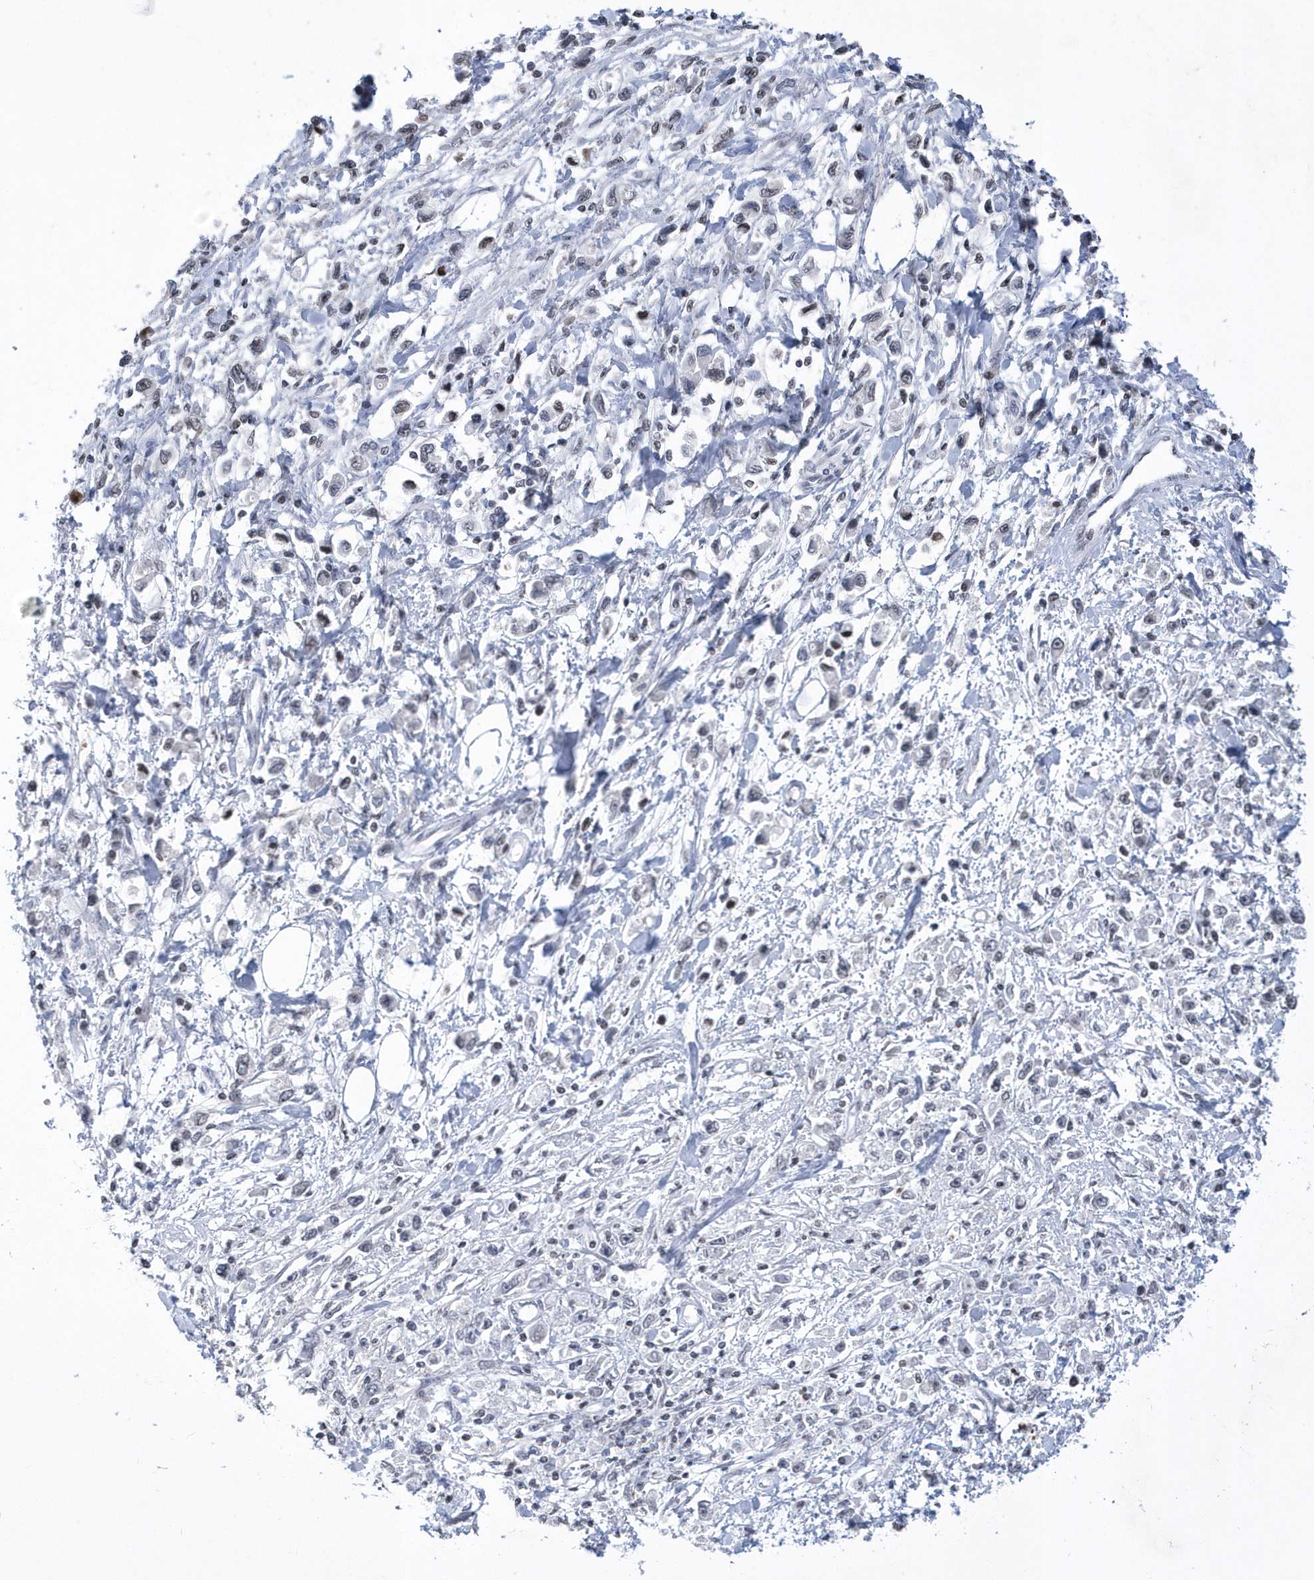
{"staining": {"intensity": "negative", "quantity": "none", "location": "none"}, "tissue": "stomach cancer", "cell_type": "Tumor cells", "image_type": "cancer", "snomed": [{"axis": "morphology", "description": "Adenocarcinoma, NOS"}, {"axis": "topography", "description": "Stomach"}], "caption": "A histopathology image of human adenocarcinoma (stomach) is negative for staining in tumor cells.", "gene": "VWA5B2", "patient": {"sex": "female", "age": 59}}